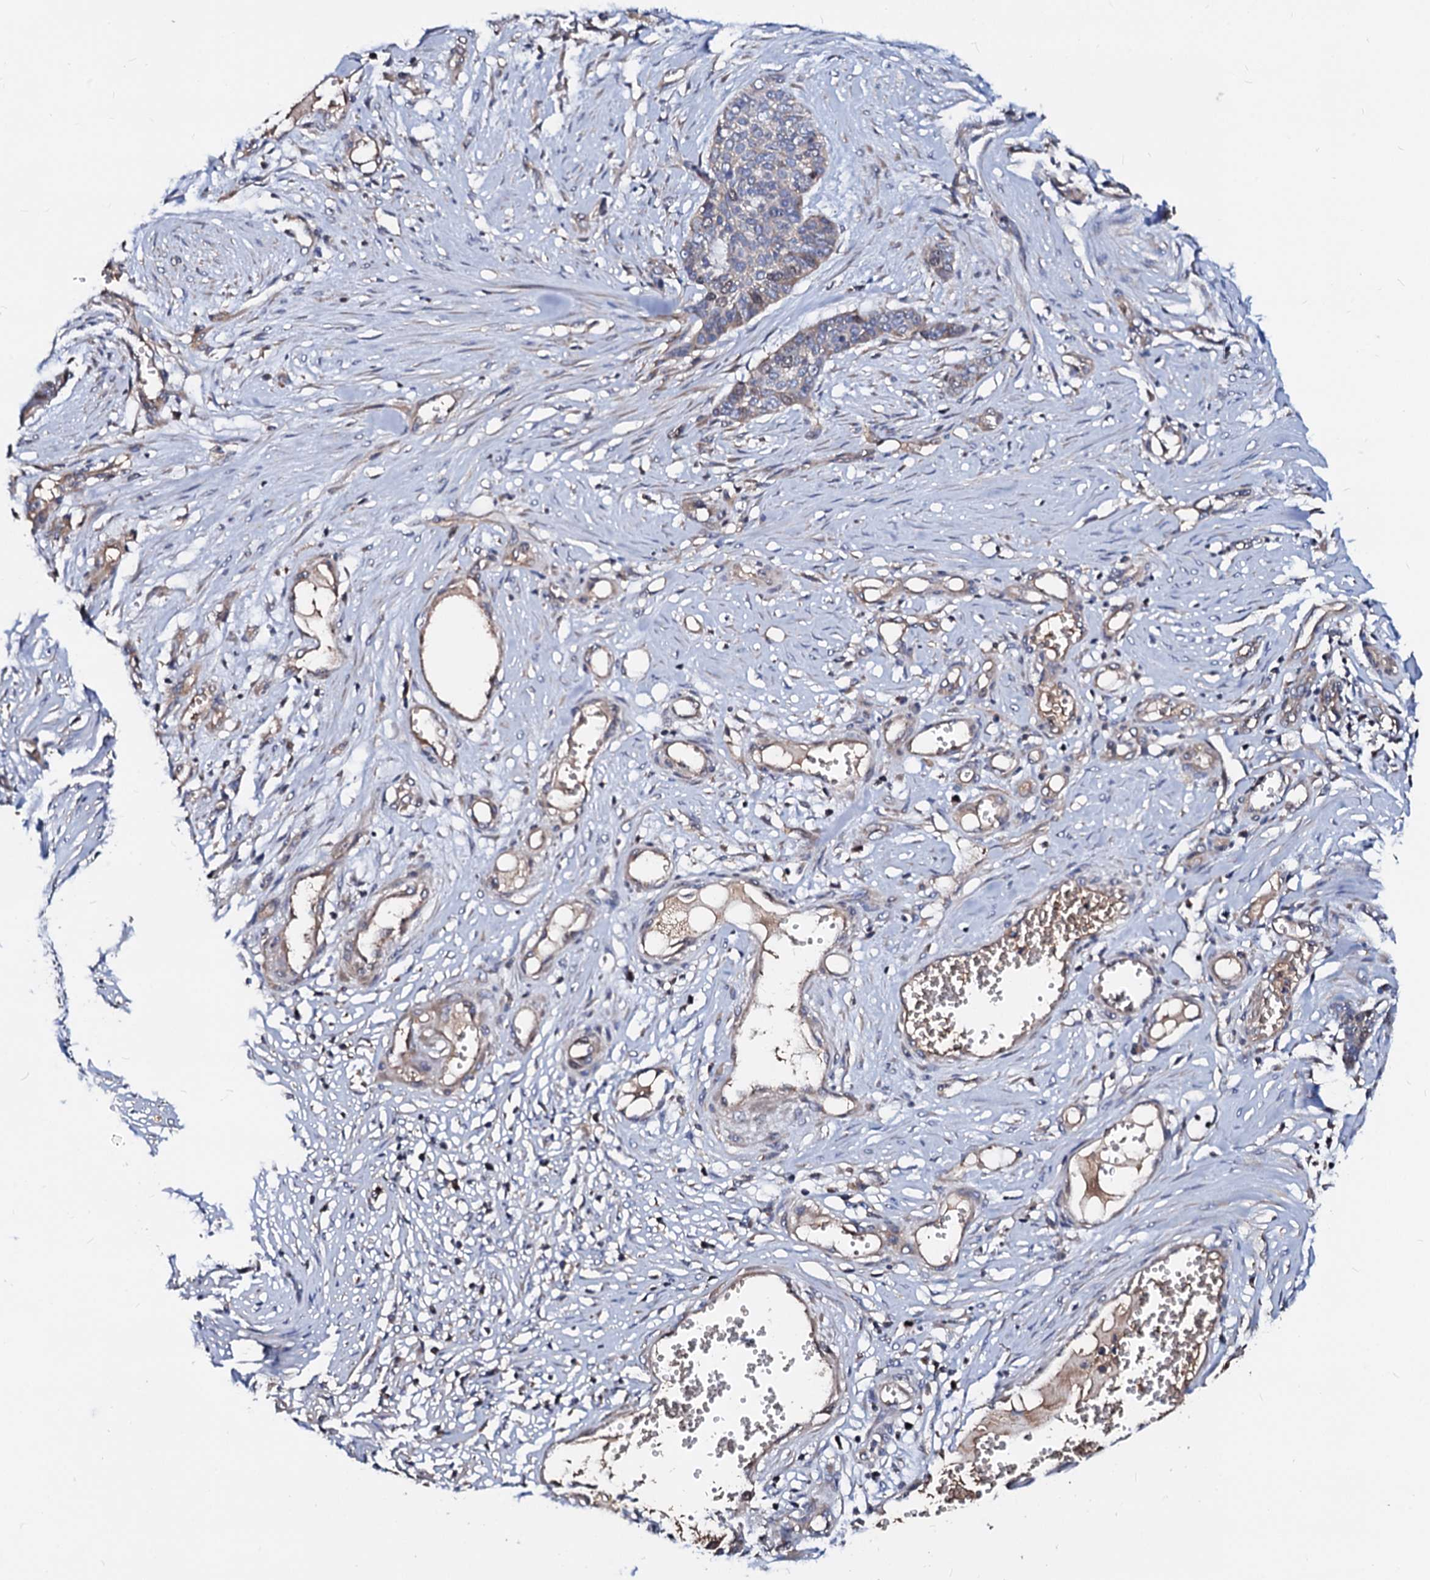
{"staining": {"intensity": "weak", "quantity": "<25%", "location": "cytoplasmic/membranous"}, "tissue": "skin cancer", "cell_type": "Tumor cells", "image_type": "cancer", "snomed": [{"axis": "morphology", "description": "Basal cell carcinoma"}, {"axis": "topography", "description": "Skin"}], "caption": "High magnification brightfield microscopy of basal cell carcinoma (skin) stained with DAB (brown) and counterstained with hematoxylin (blue): tumor cells show no significant staining.", "gene": "CSKMT", "patient": {"sex": "female", "age": 64}}